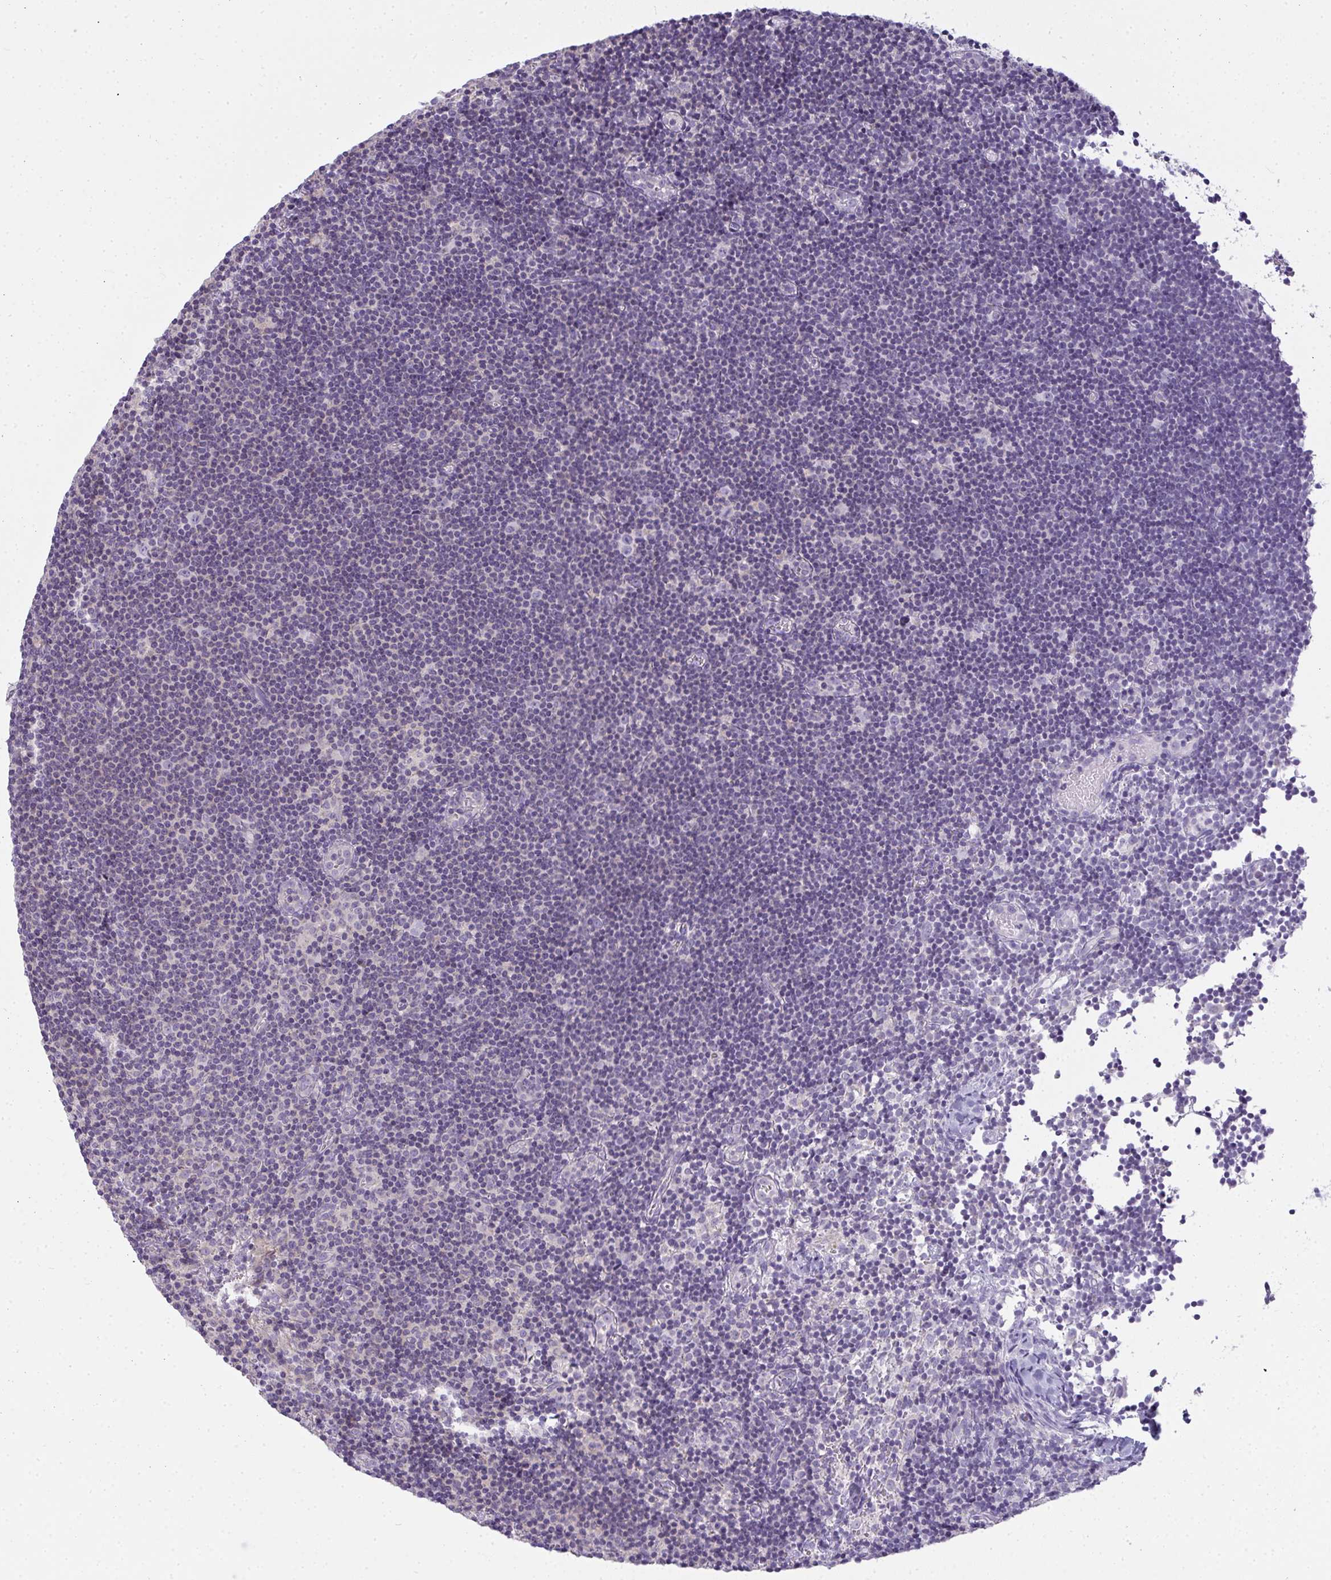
{"staining": {"intensity": "negative", "quantity": "none", "location": "none"}, "tissue": "lymph node", "cell_type": "Germinal center cells", "image_type": "normal", "snomed": [{"axis": "morphology", "description": "Normal tissue, NOS"}, {"axis": "topography", "description": "Lymph node"}], "caption": "IHC micrograph of normal lymph node stained for a protein (brown), which shows no expression in germinal center cells.", "gene": "GSDMB", "patient": {"sex": "female", "age": 45}}